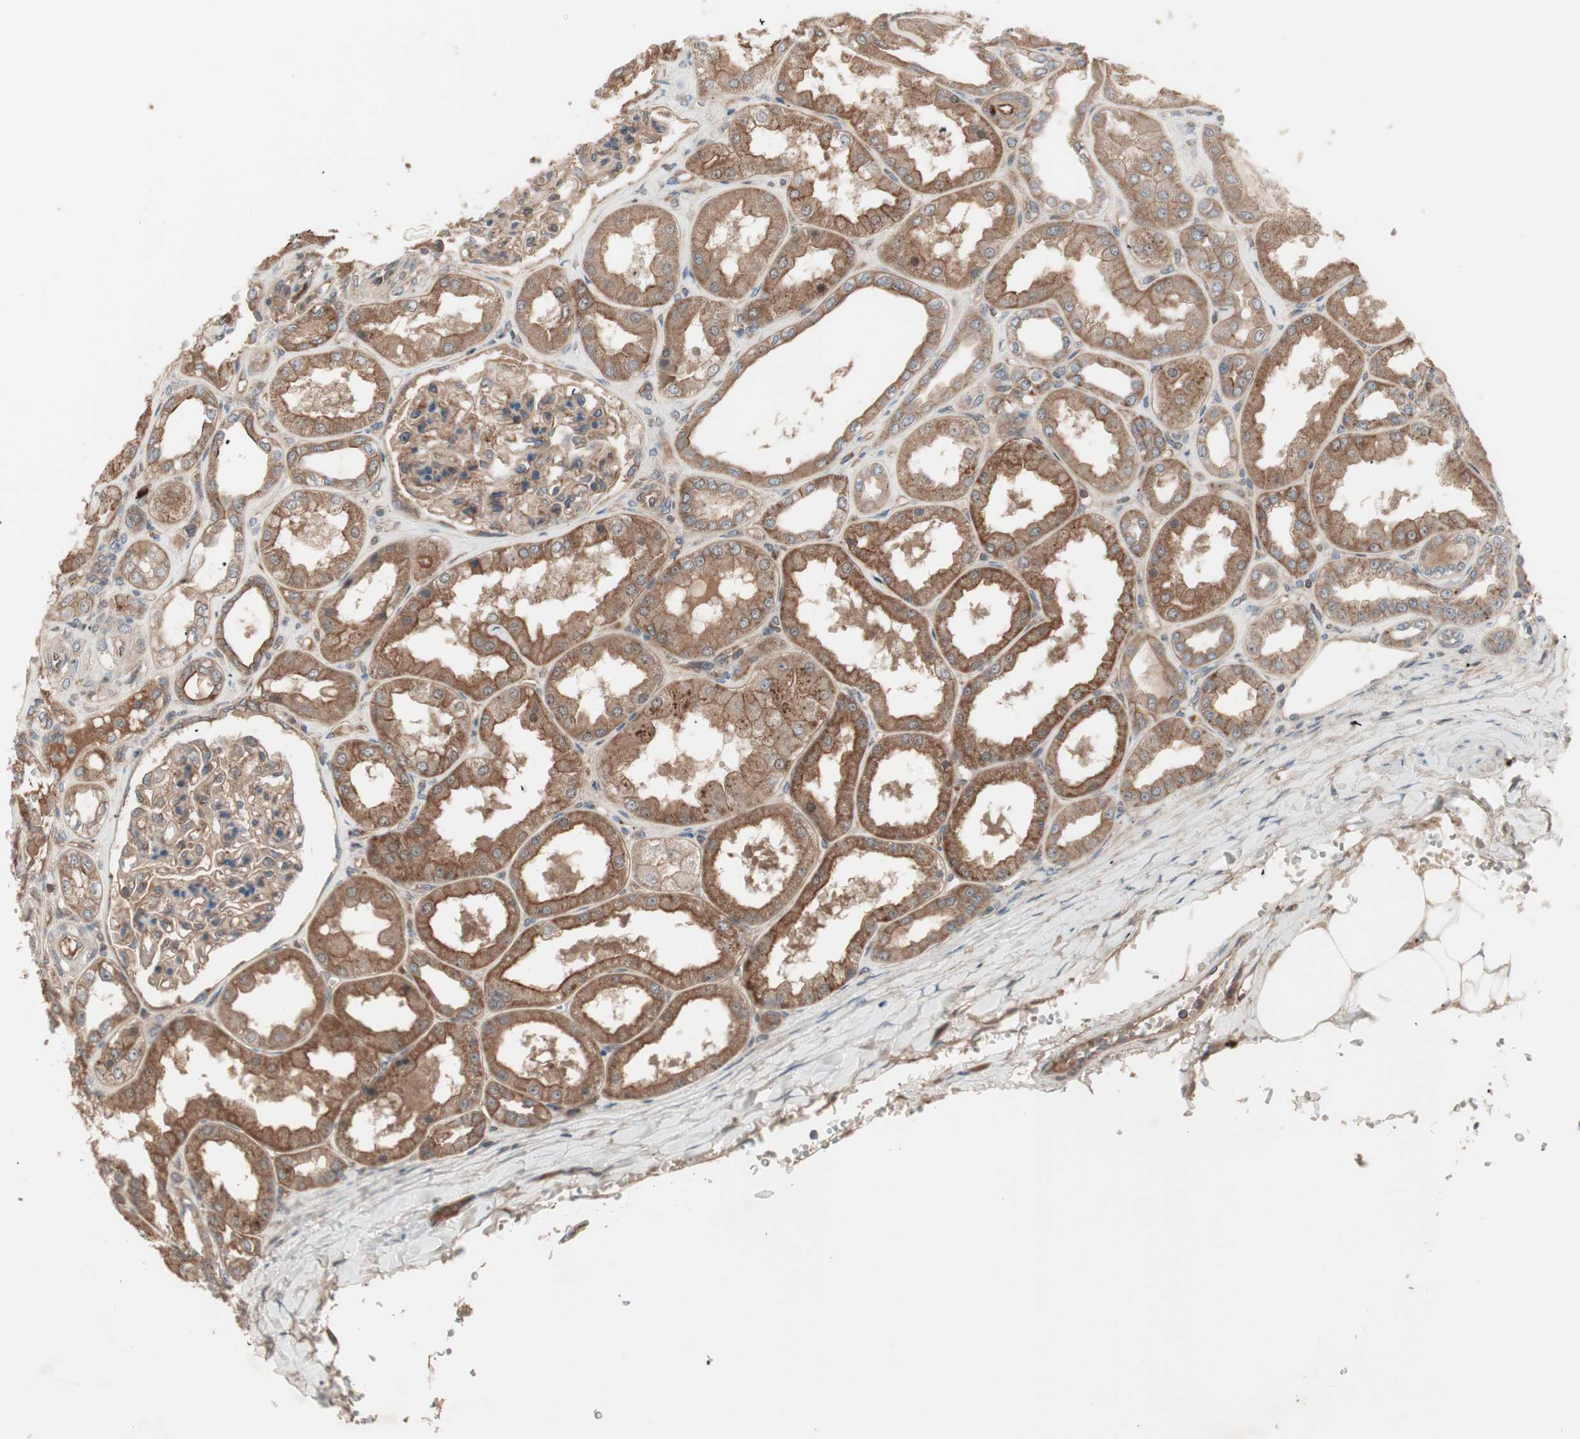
{"staining": {"intensity": "moderate", "quantity": ">75%", "location": "cytoplasmic/membranous"}, "tissue": "kidney", "cell_type": "Cells in glomeruli", "image_type": "normal", "snomed": [{"axis": "morphology", "description": "Normal tissue, NOS"}, {"axis": "topography", "description": "Kidney"}], "caption": "Immunohistochemistry (IHC) (DAB (3,3'-diaminobenzidine)) staining of normal kidney reveals moderate cytoplasmic/membranous protein expression in about >75% of cells in glomeruli.", "gene": "TFPI", "patient": {"sex": "female", "age": 56}}